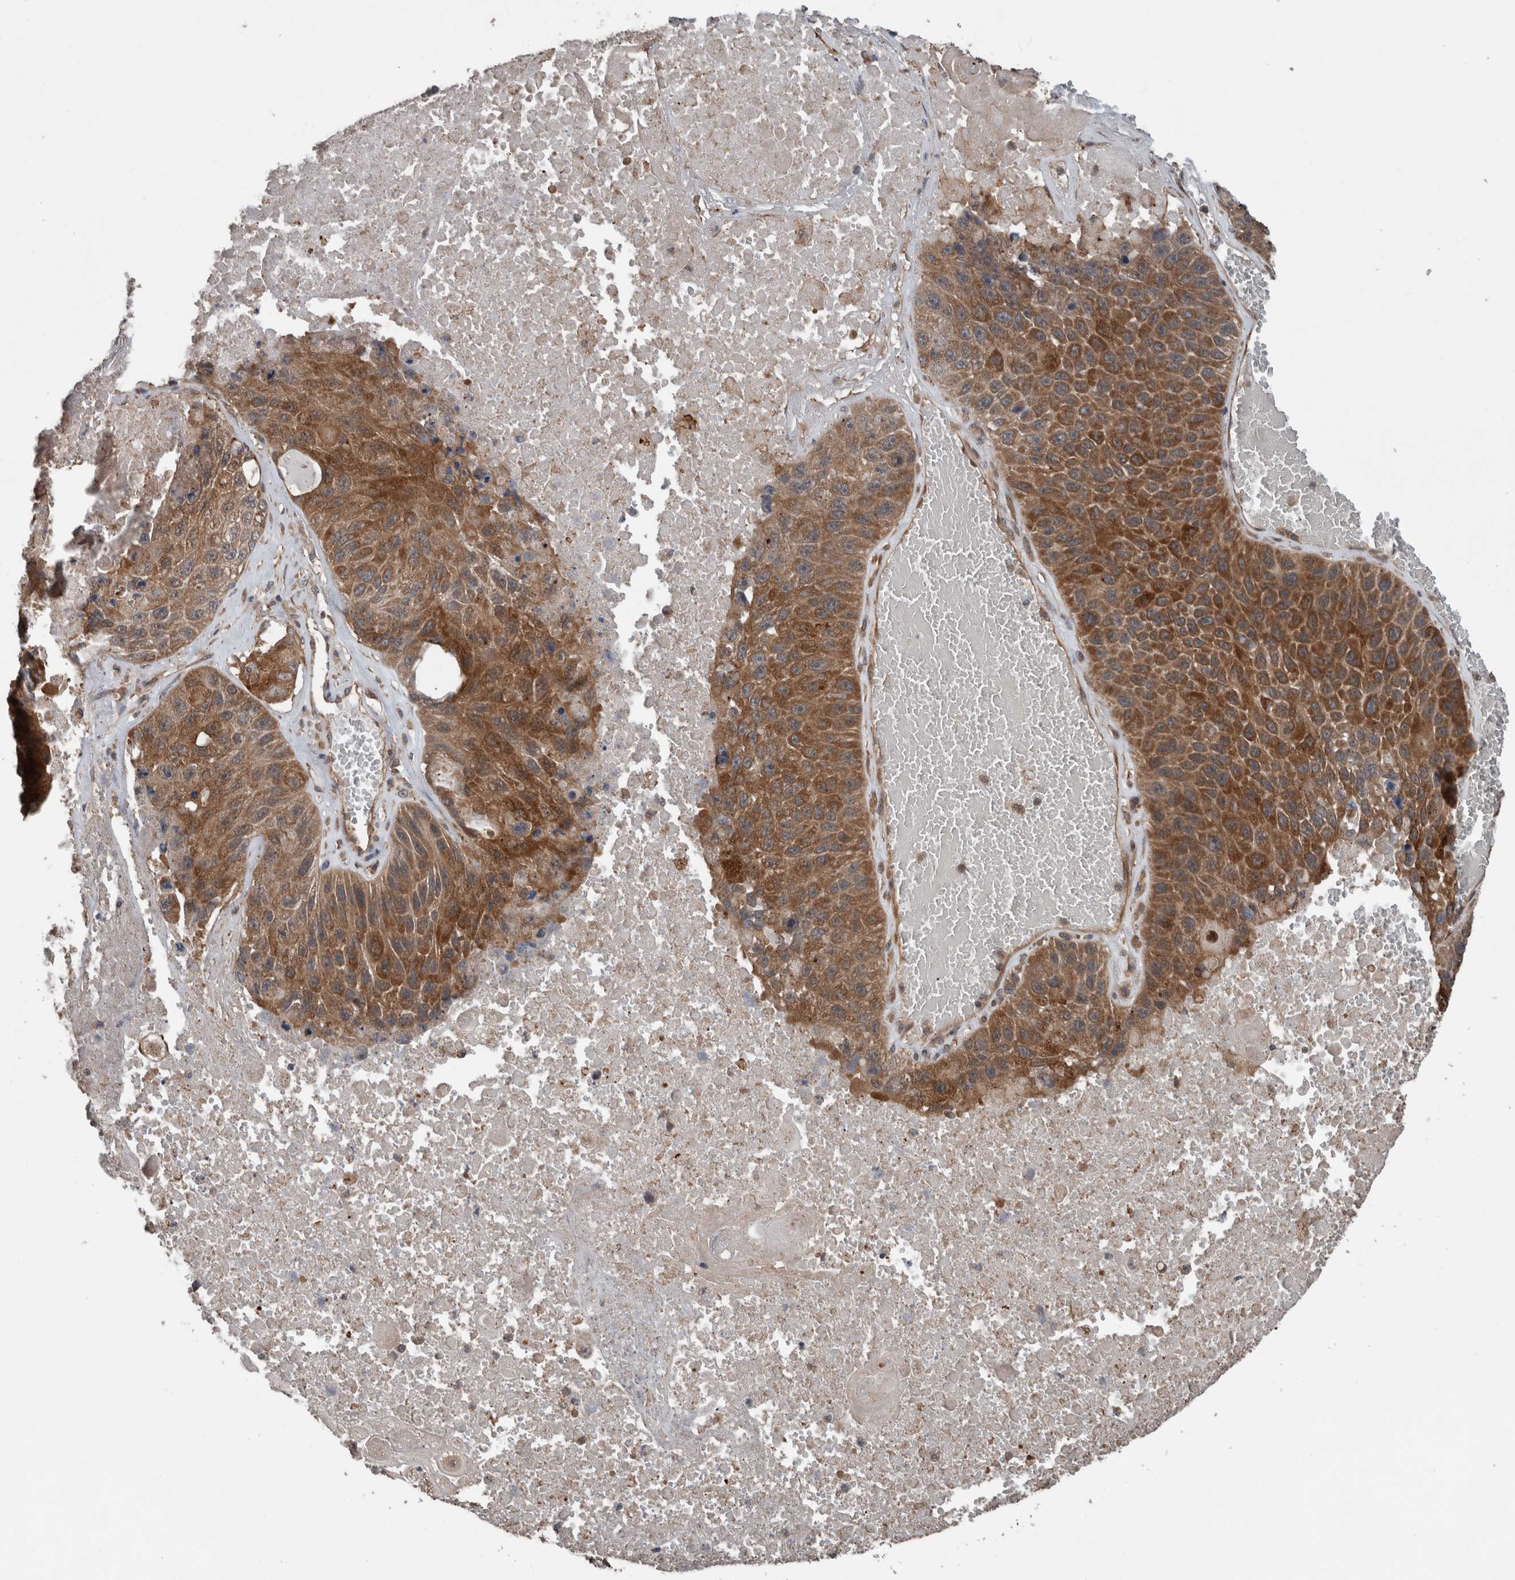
{"staining": {"intensity": "moderate", "quantity": ">75%", "location": "cytoplasmic/membranous"}, "tissue": "lung cancer", "cell_type": "Tumor cells", "image_type": "cancer", "snomed": [{"axis": "morphology", "description": "Squamous cell carcinoma, NOS"}, {"axis": "topography", "description": "Lung"}], "caption": "The micrograph reveals a brown stain indicating the presence of a protein in the cytoplasmic/membranous of tumor cells in squamous cell carcinoma (lung). Using DAB (3,3'-diaminobenzidine) (brown) and hematoxylin (blue) stains, captured at high magnification using brightfield microscopy.", "gene": "RIOK3", "patient": {"sex": "male", "age": 61}}